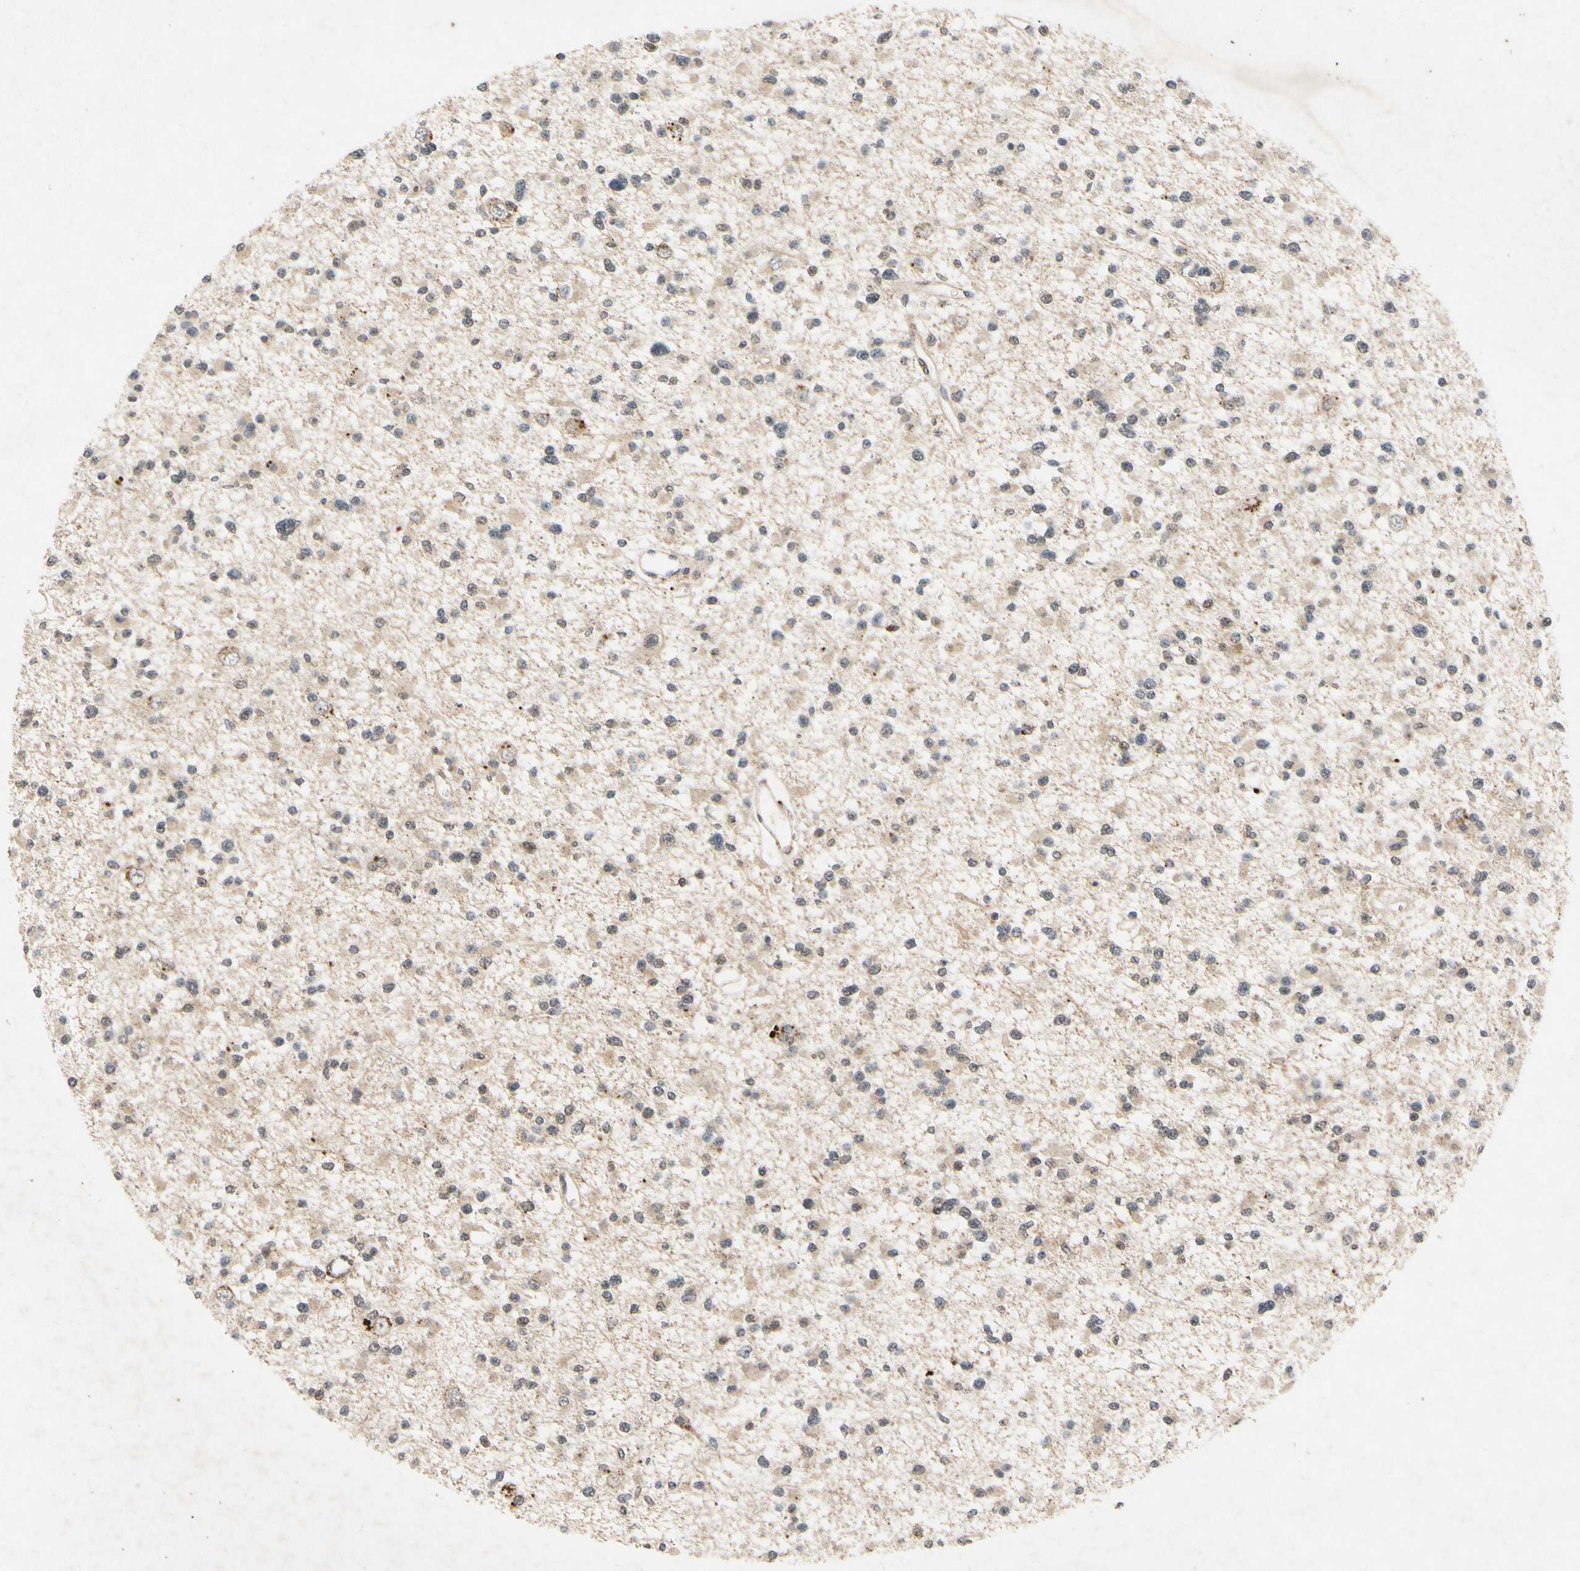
{"staining": {"intensity": "moderate", "quantity": ">75%", "location": "cytoplasmic/membranous"}, "tissue": "glioma", "cell_type": "Tumor cells", "image_type": "cancer", "snomed": [{"axis": "morphology", "description": "Glioma, malignant, Low grade"}, {"axis": "topography", "description": "Brain"}], "caption": "Immunohistochemistry of human glioma reveals medium levels of moderate cytoplasmic/membranous positivity in approximately >75% of tumor cells. (DAB IHC with brightfield microscopy, high magnification).", "gene": "CP", "patient": {"sex": "female", "age": 22}}